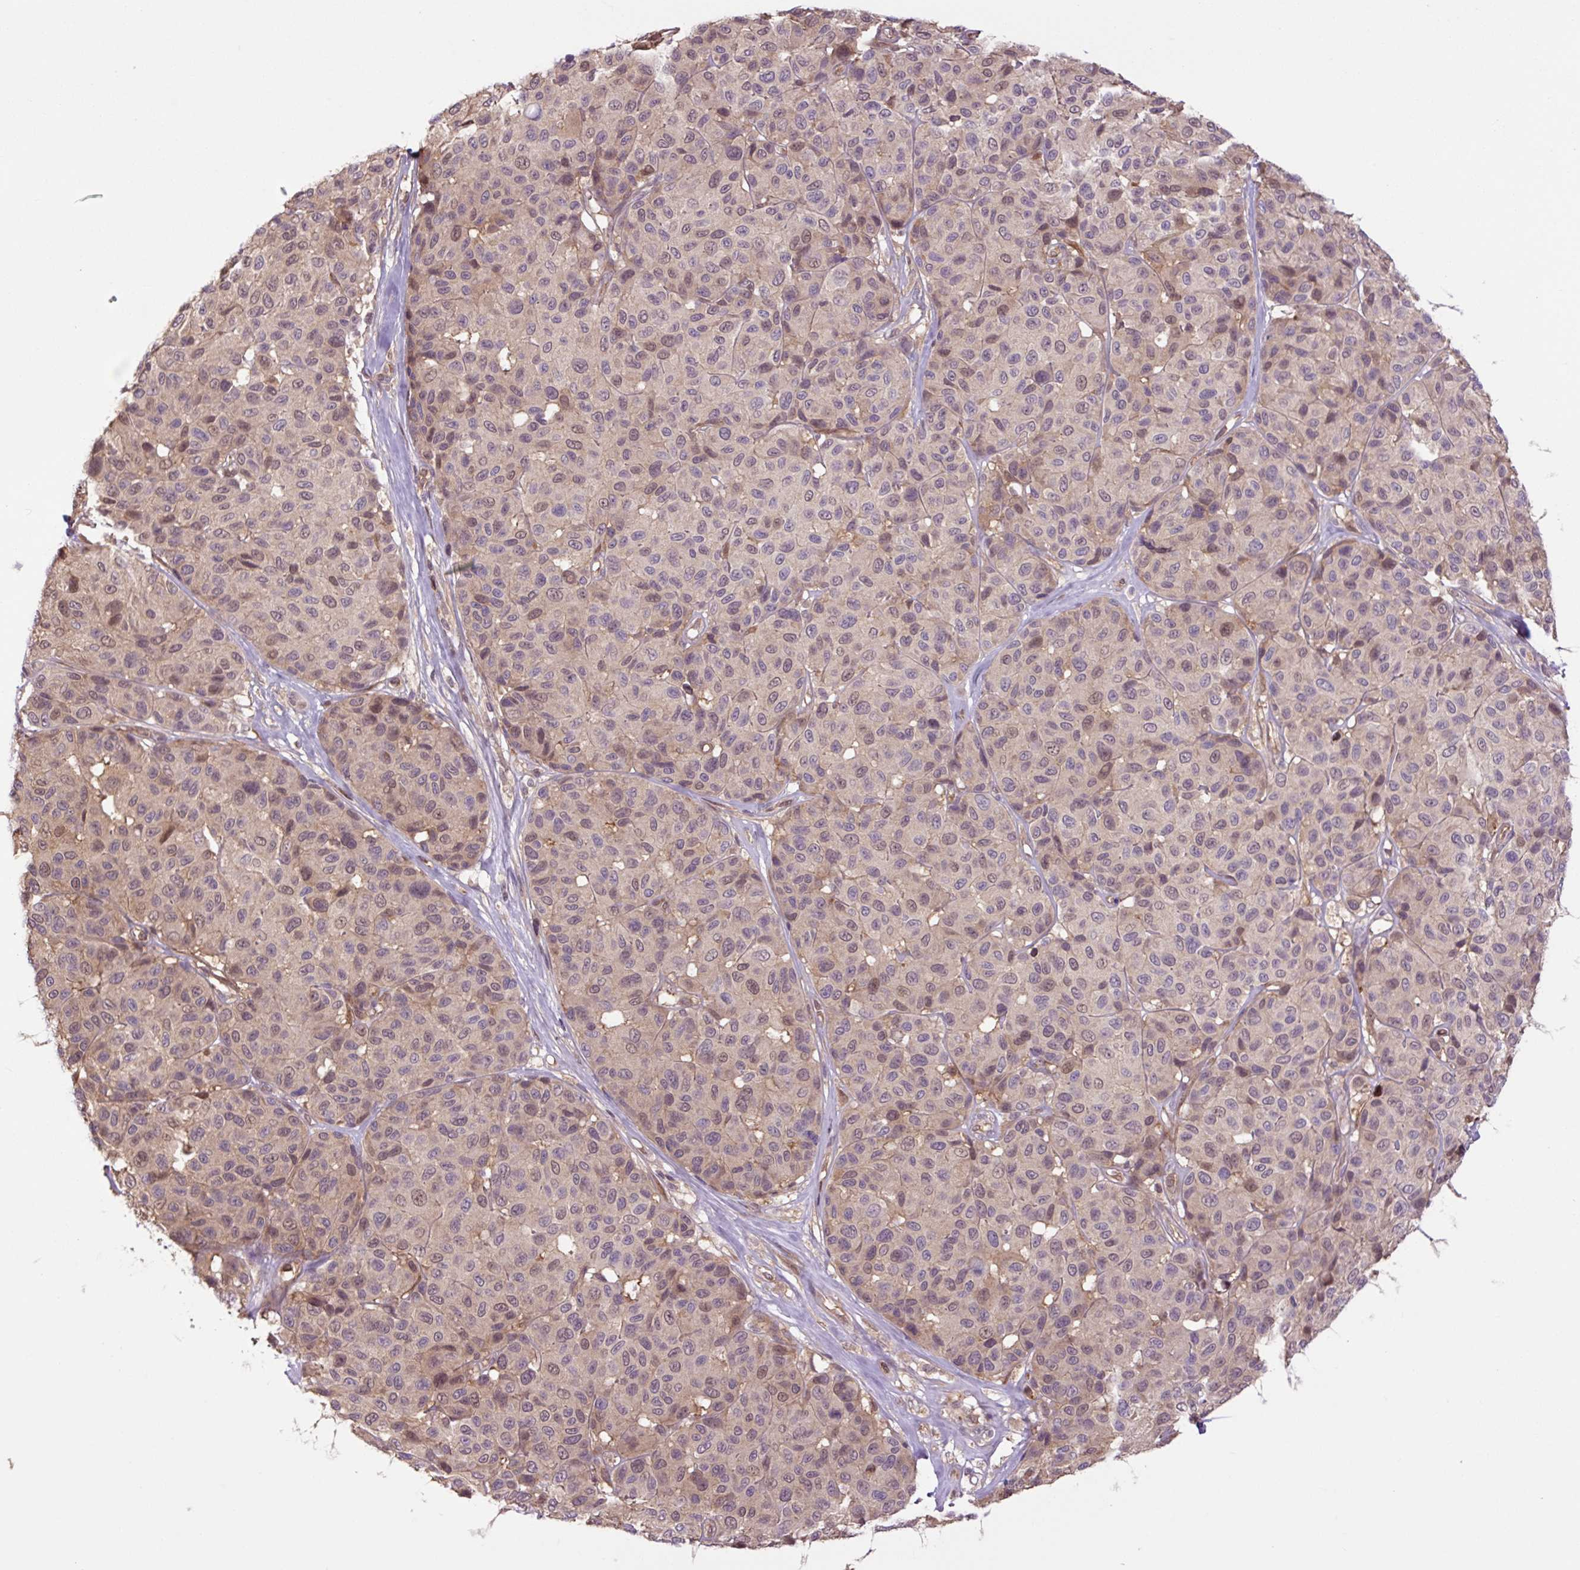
{"staining": {"intensity": "weak", "quantity": "25%-75%", "location": "nuclear"}, "tissue": "melanoma", "cell_type": "Tumor cells", "image_type": "cancer", "snomed": [{"axis": "morphology", "description": "Malignant melanoma, NOS"}, {"axis": "topography", "description": "Skin"}], "caption": "Immunohistochemical staining of human malignant melanoma demonstrates low levels of weak nuclear protein expression in about 25%-75% of tumor cells.", "gene": "TPT1", "patient": {"sex": "female", "age": 66}}